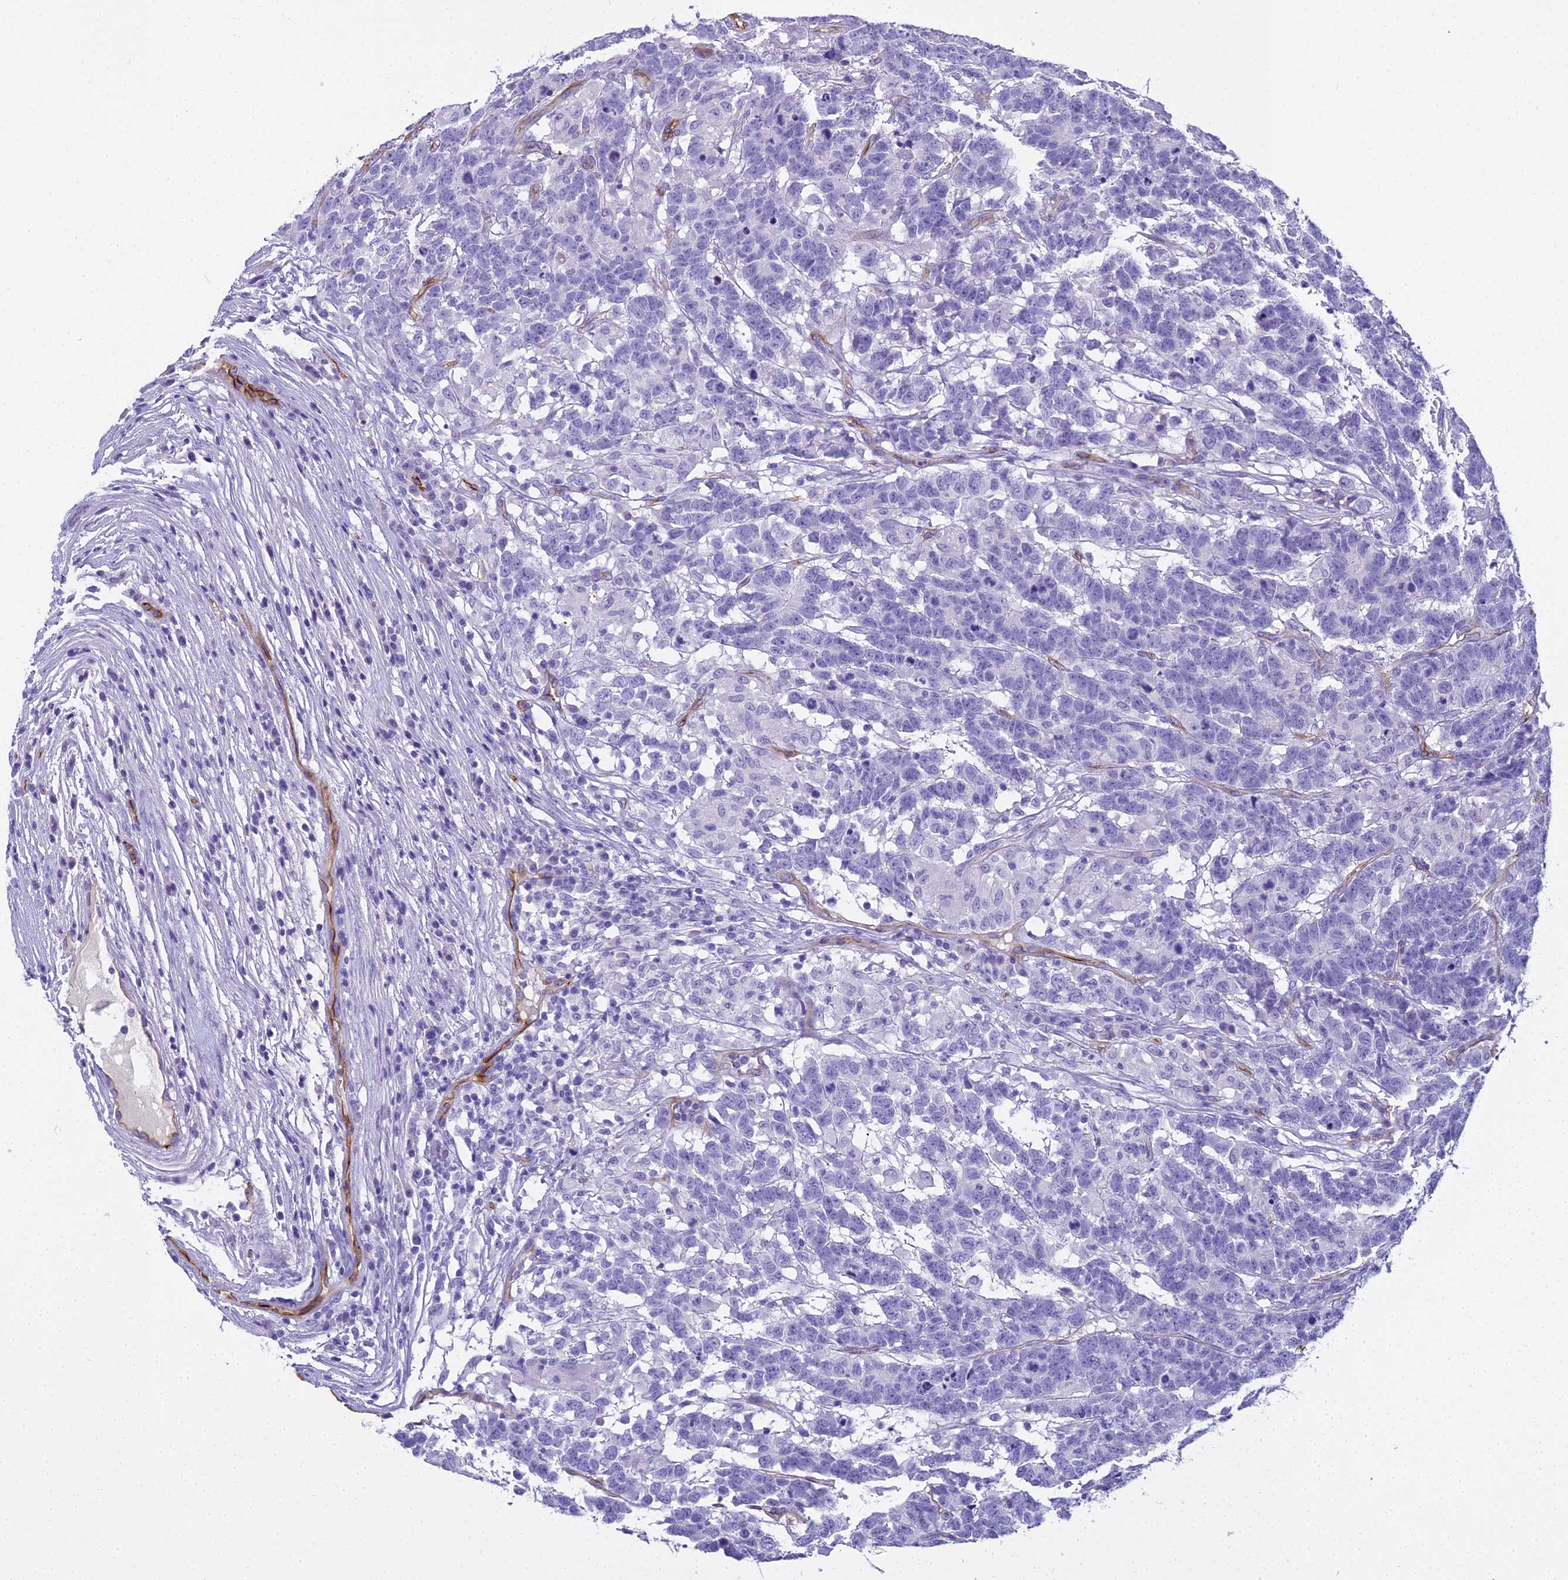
{"staining": {"intensity": "negative", "quantity": "none", "location": "none"}, "tissue": "testis cancer", "cell_type": "Tumor cells", "image_type": "cancer", "snomed": [{"axis": "morphology", "description": "Carcinoma, Embryonal, NOS"}, {"axis": "topography", "description": "Testis"}], "caption": "Immunohistochemical staining of human testis cancer (embryonal carcinoma) exhibits no significant positivity in tumor cells.", "gene": "NINJ1", "patient": {"sex": "male", "age": 26}}